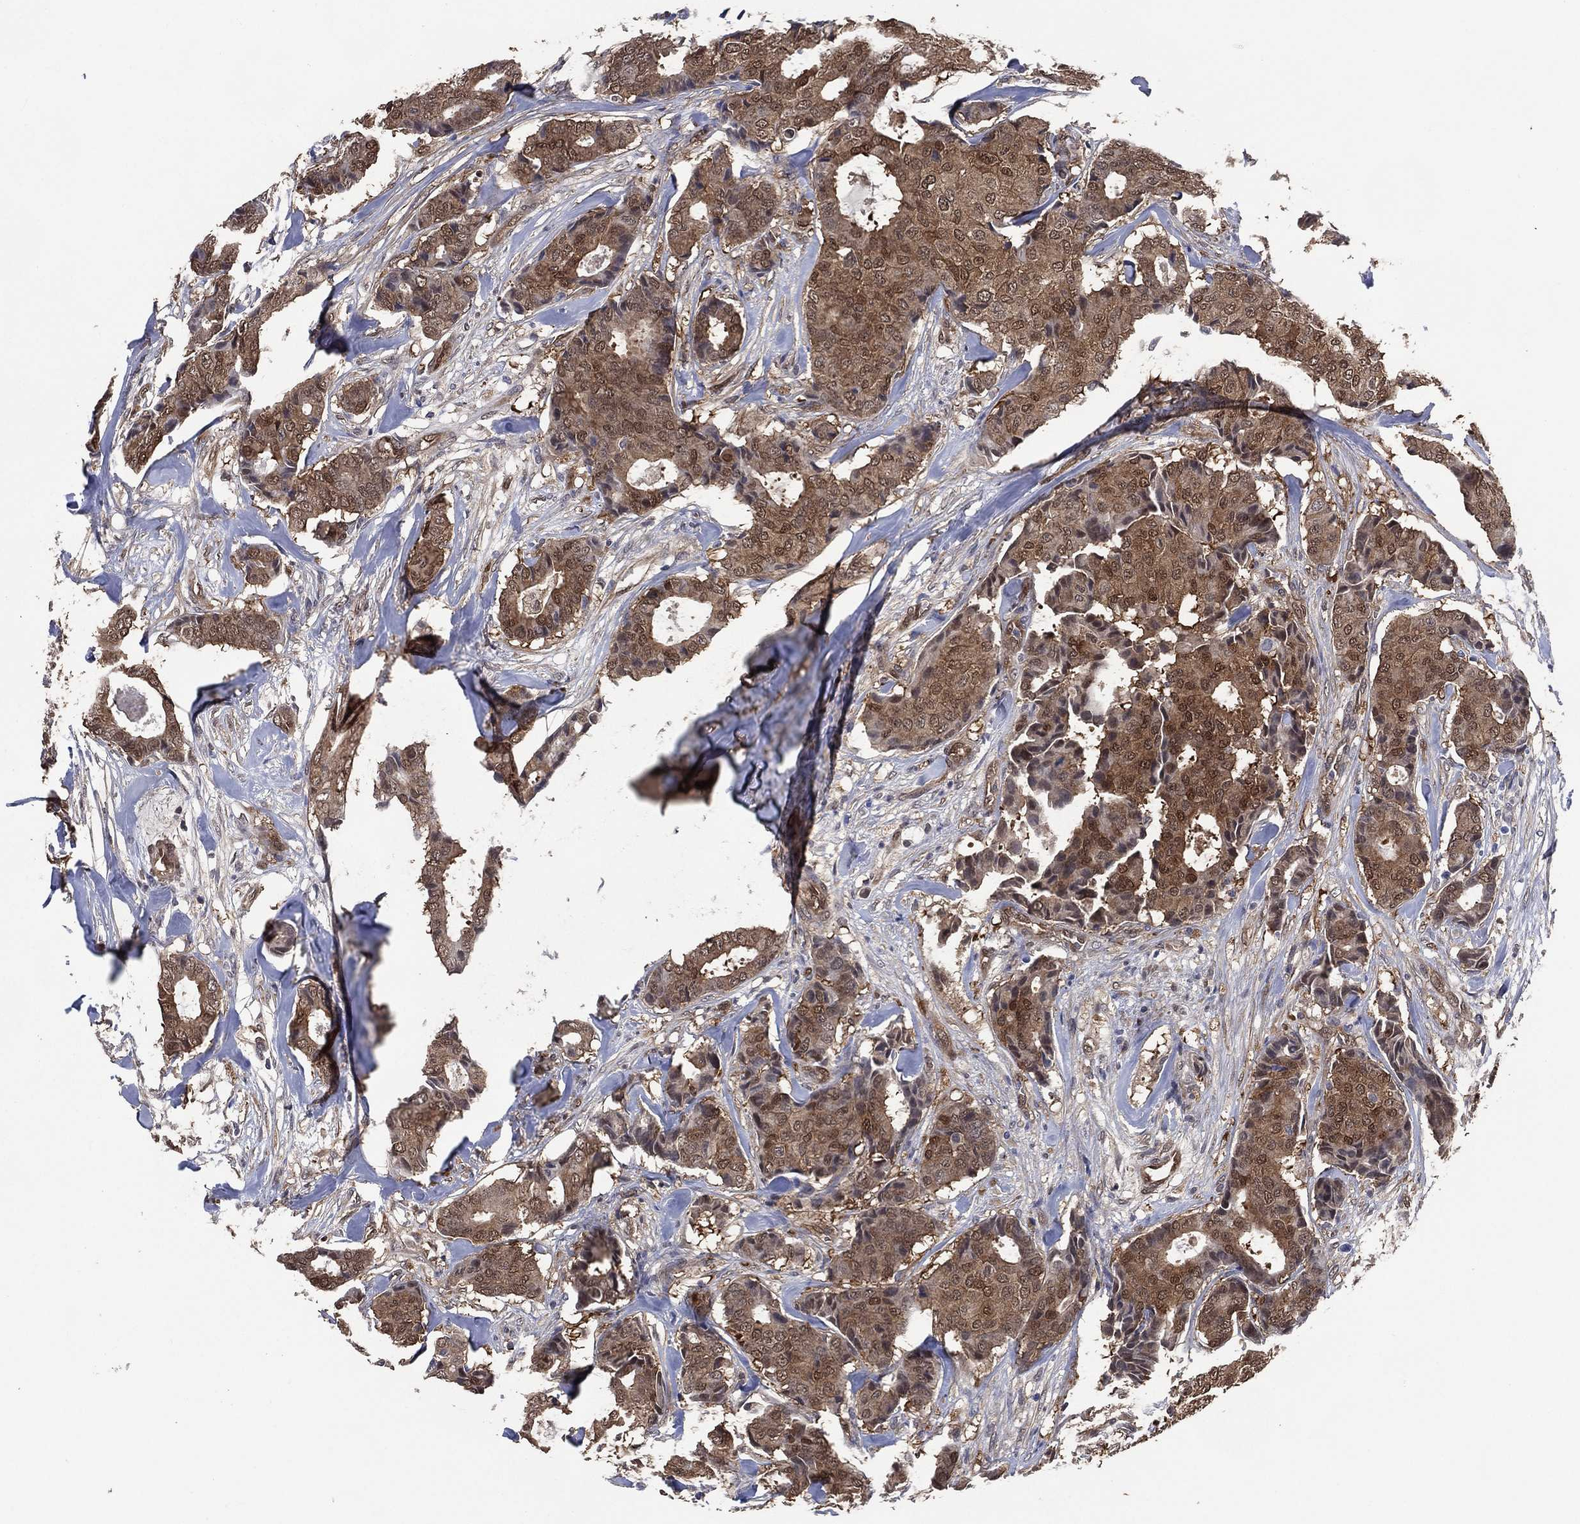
{"staining": {"intensity": "moderate", "quantity": ">75%", "location": "cytoplasmic/membranous"}, "tissue": "breast cancer", "cell_type": "Tumor cells", "image_type": "cancer", "snomed": [{"axis": "morphology", "description": "Duct carcinoma"}, {"axis": "topography", "description": "Breast"}], "caption": "Immunohistochemical staining of human breast cancer (invasive ductal carcinoma) displays moderate cytoplasmic/membranous protein positivity in about >75% of tumor cells. The staining was performed using DAB, with brown indicating positive protein expression. Nuclei are stained blue with hematoxylin.", "gene": "AK1", "patient": {"sex": "female", "age": 75}}